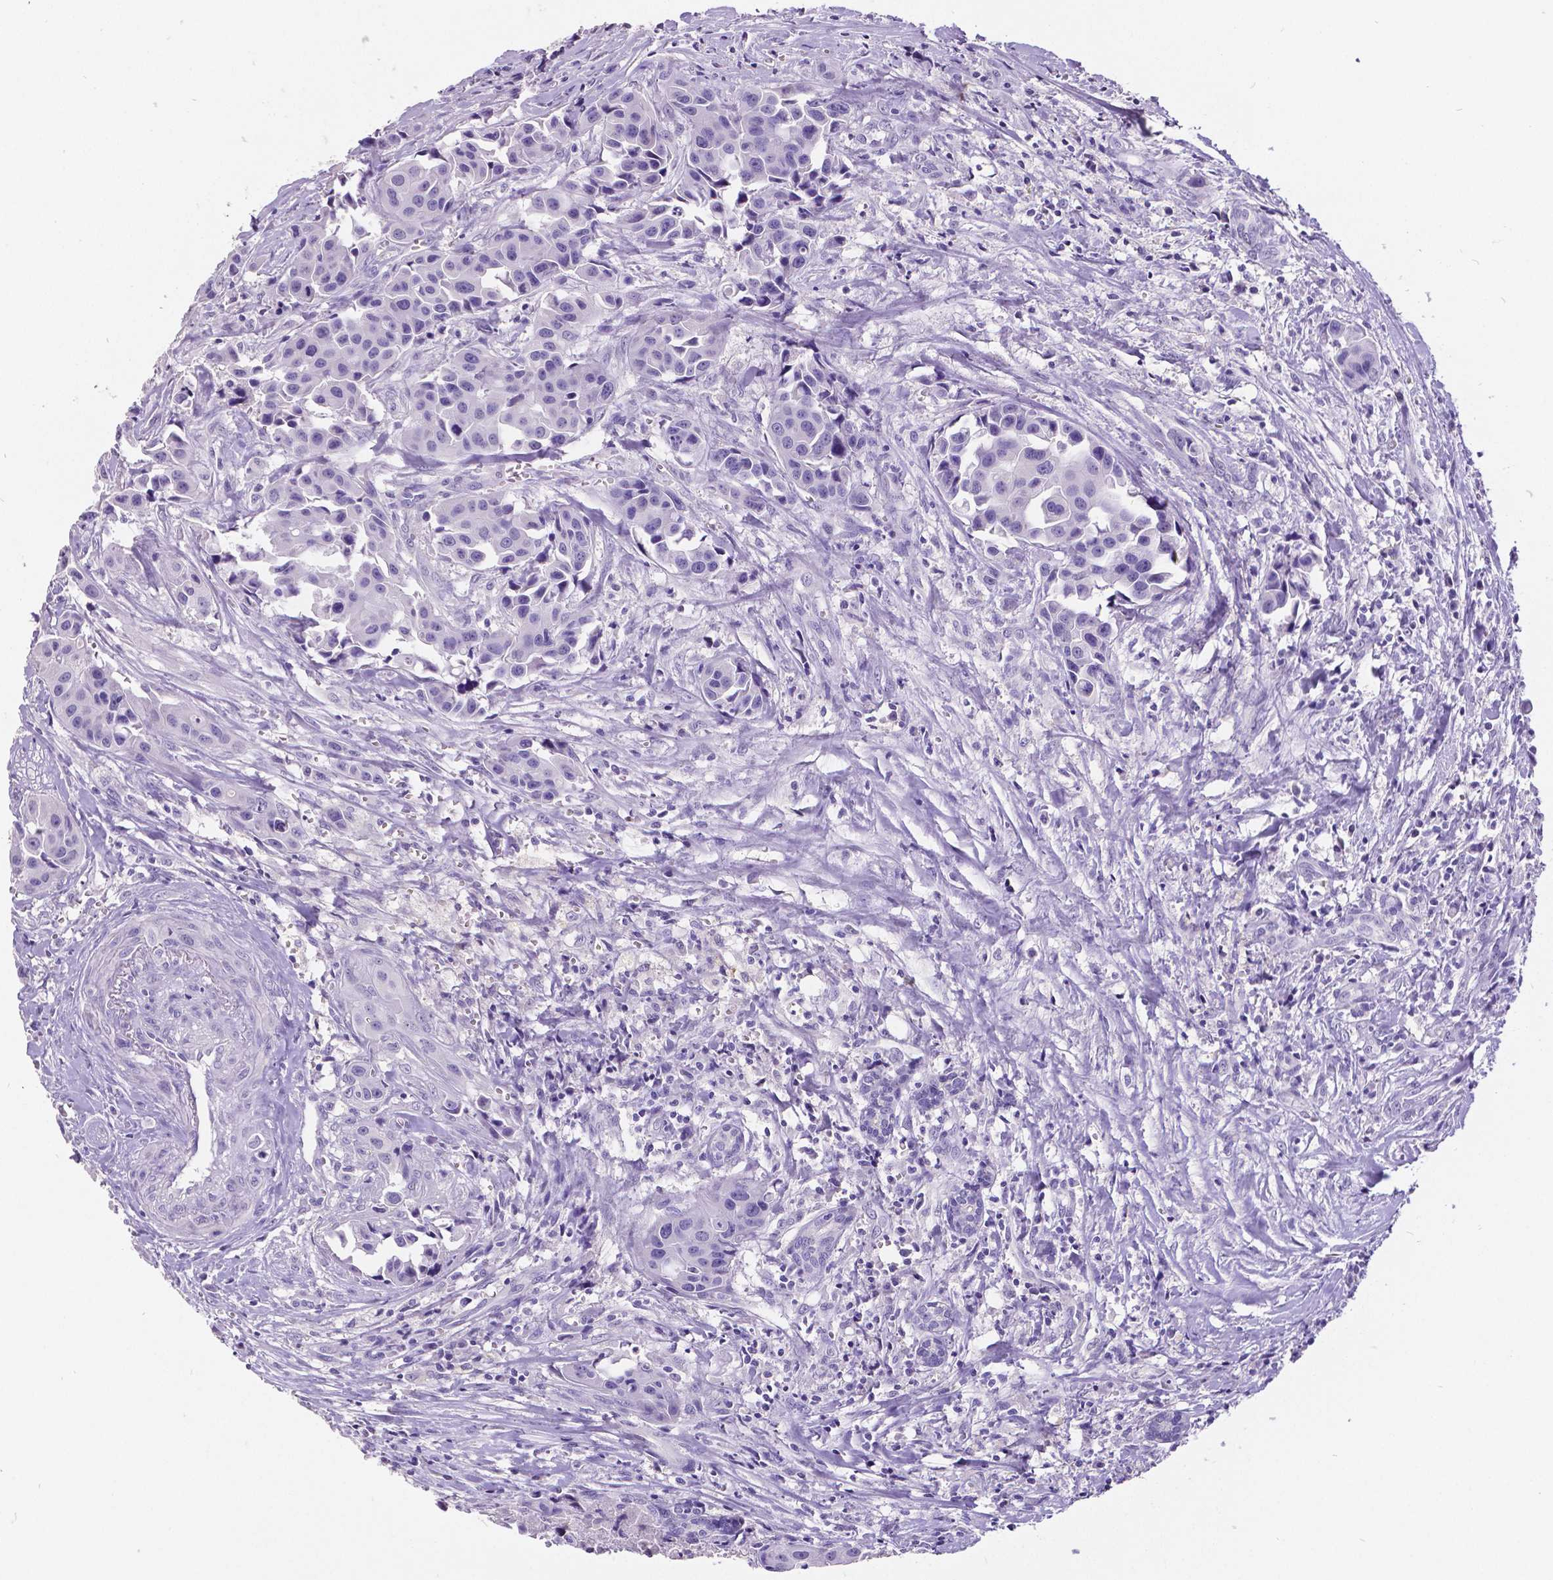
{"staining": {"intensity": "negative", "quantity": "none", "location": "none"}, "tissue": "head and neck cancer", "cell_type": "Tumor cells", "image_type": "cancer", "snomed": [{"axis": "morphology", "description": "Adenocarcinoma, NOS"}, {"axis": "topography", "description": "Head-Neck"}], "caption": "The image shows no staining of tumor cells in head and neck adenocarcinoma. (Stains: DAB immunohistochemistry with hematoxylin counter stain, Microscopy: brightfield microscopy at high magnification).", "gene": "SATB2", "patient": {"sex": "male", "age": 76}}